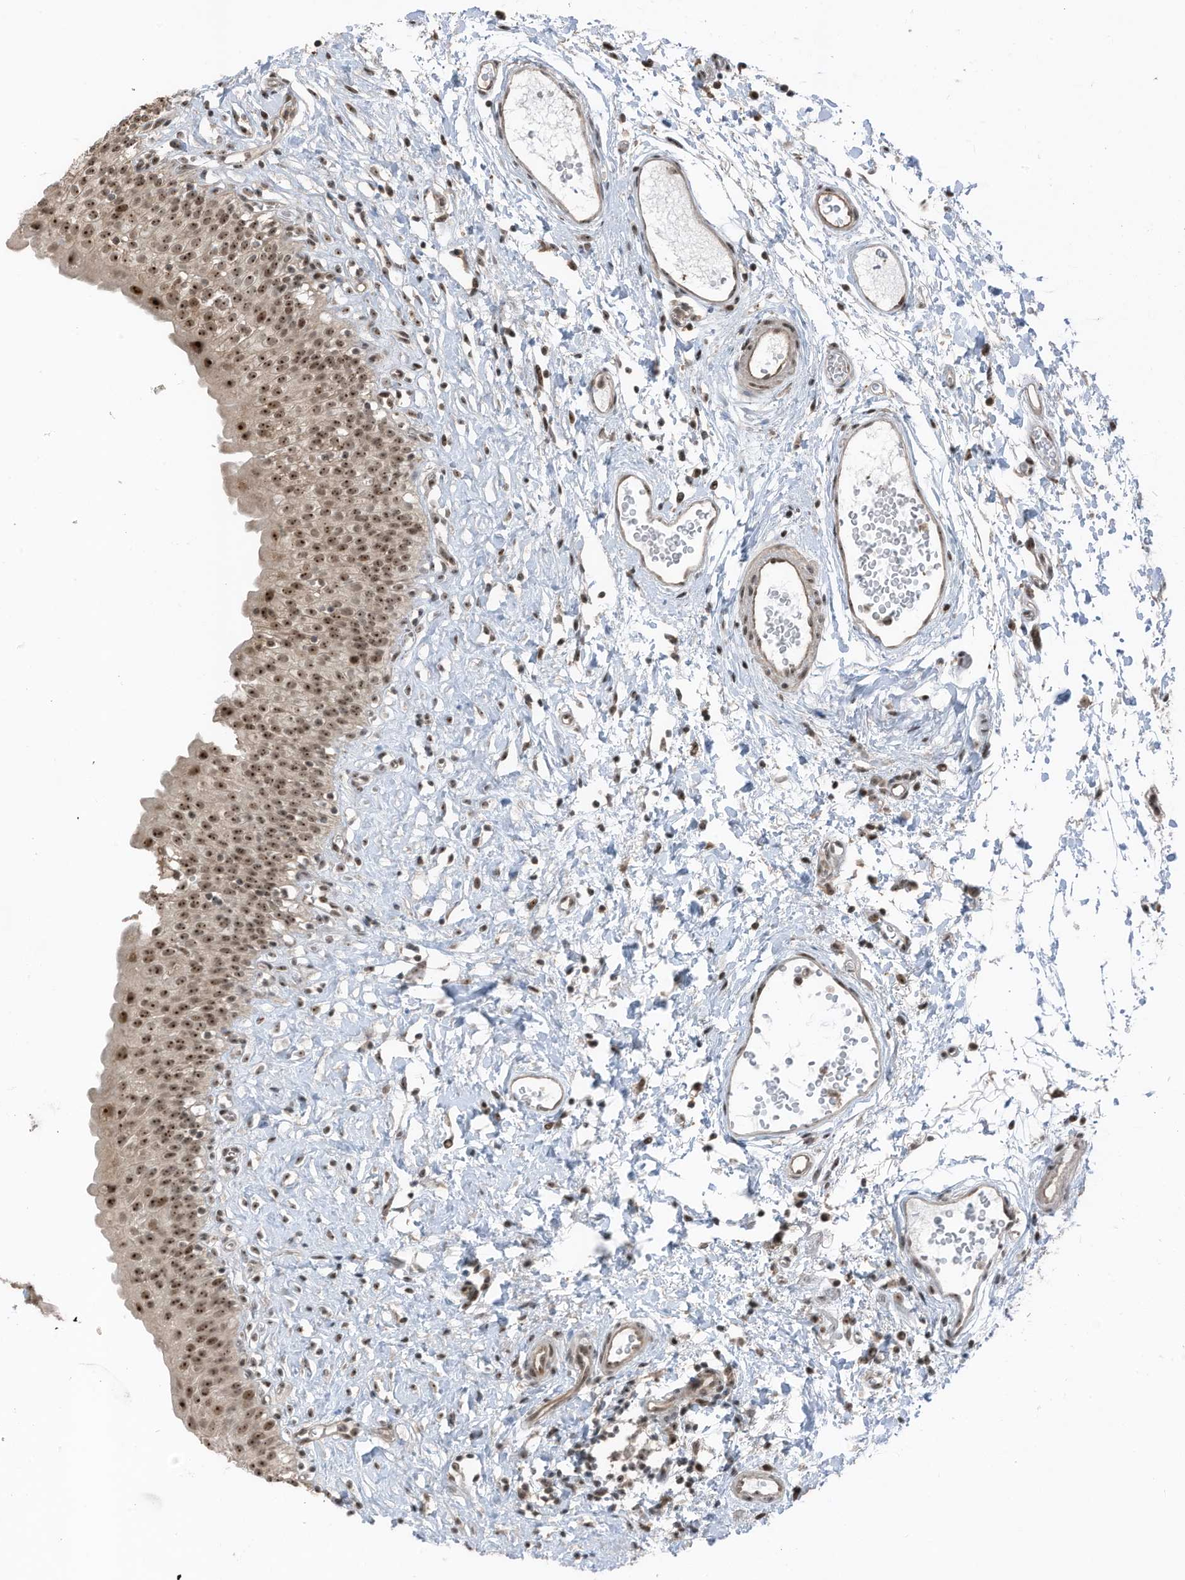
{"staining": {"intensity": "moderate", "quantity": ">75%", "location": "cytoplasmic/membranous,nuclear"}, "tissue": "urinary bladder", "cell_type": "Urothelial cells", "image_type": "normal", "snomed": [{"axis": "morphology", "description": "Normal tissue, NOS"}, {"axis": "topography", "description": "Urinary bladder"}], "caption": "This is a photomicrograph of immunohistochemistry (IHC) staining of normal urinary bladder, which shows moderate staining in the cytoplasmic/membranous,nuclear of urothelial cells.", "gene": "UTP3", "patient": {"sex": "male", "age": 51}}